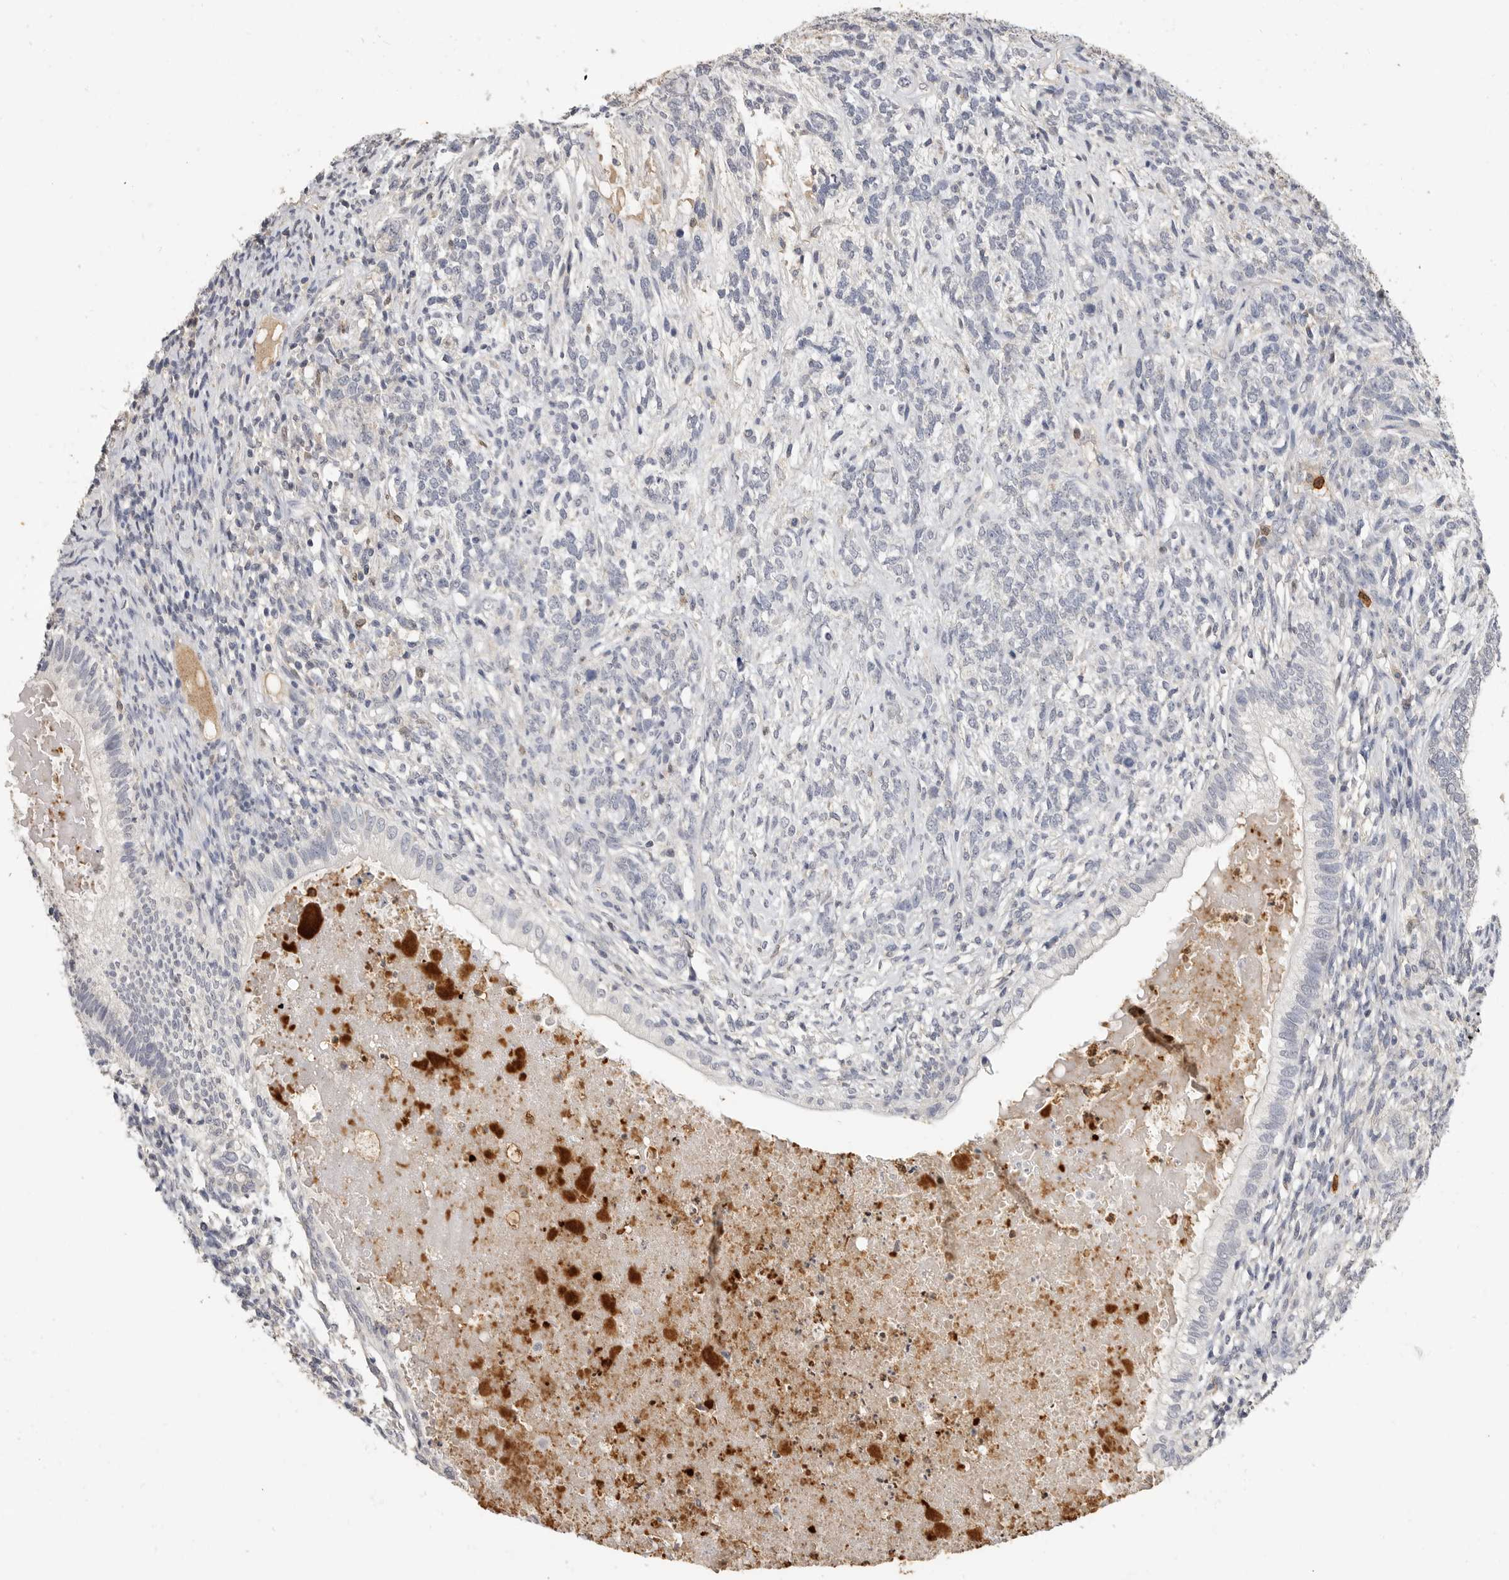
{"staining": {"intensity": "negative", "quantity": "none", "location": "none"}, "tissue": "testis cancer", "cell_type": "Tumor cells", "image_type": "cancer", "snomed": [{"axis": "morphology", "description": "Seminoma, NOS"}, {"axis": "morphology", "description": "Carcinoma, Embryonal, NOS"}, {"axis": "topography", "description": "Testis"}], "caption": "IHC of testis seminoma displays no expression in tumor cells. (Immunohistochemistry, brightfield microscopy, high magnification).", "gene": "LTBR", "patient": {"sex": "male", "age": 28}}